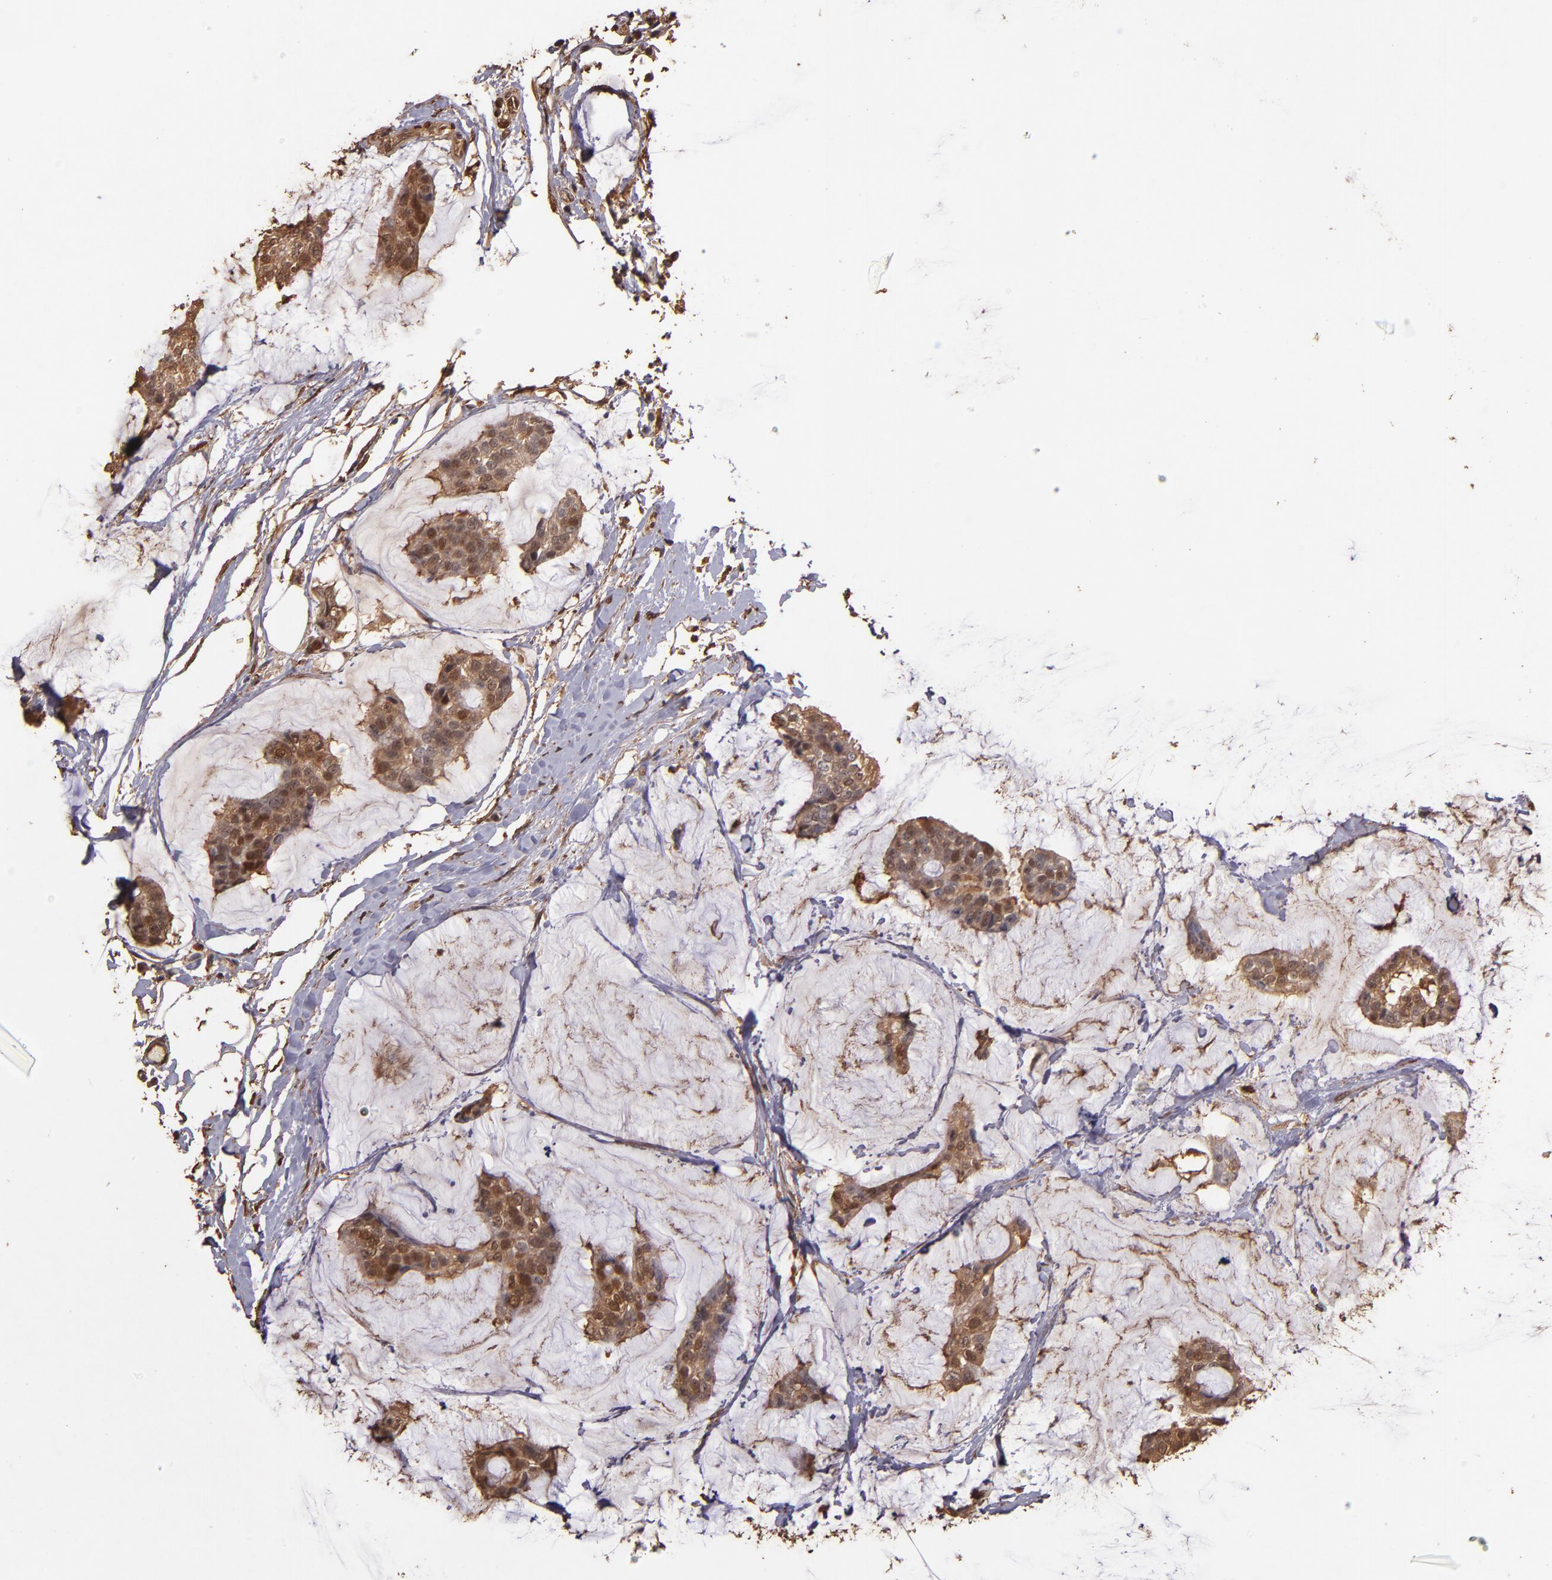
{"staining": {"intensity": "moderate", "quantity": ">75%", "location": "cytoplasmic/membranous,nuclear"}, "tissue": "breast cancer", "cell_type": "Tumor cells", "image_type": "cancer", "snomed": [{"axis": "morphology", "description": "Duct carcinoma"}, {"axis": "topography", "description": "Breast"}], "caption": "Tumor cells show moderate cytoplasmic/membranous and nuclear positivity in about >75% of cells in infiltrating ductal carcinoma (breast). (Brightfield microscopy of DAB IHC at high magnification).", "gene": "S100A6", "patient": {"sex": "female", "age": 93}}